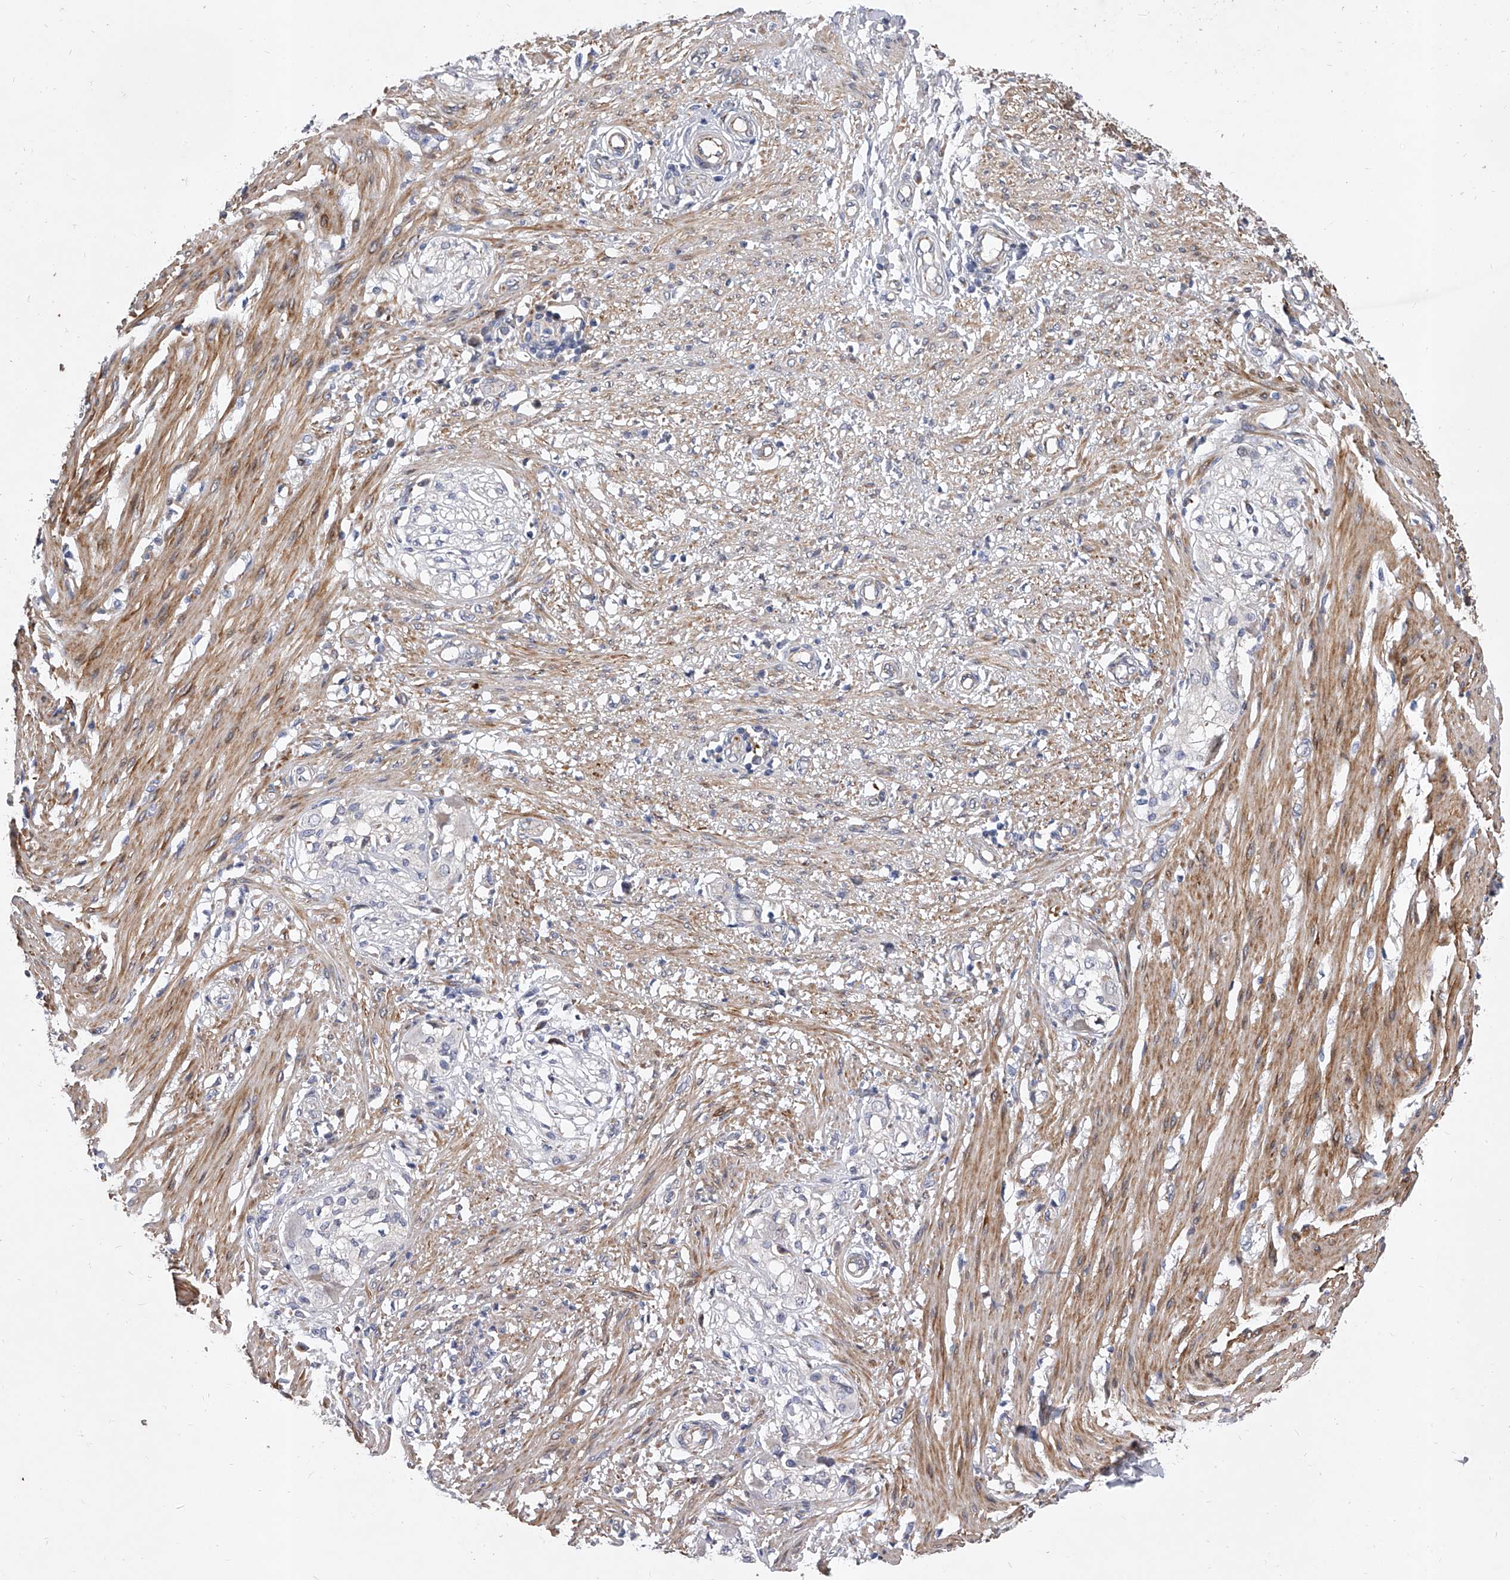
{"staining": {"intensity": "strong", "quantity": "25%-75%", "location": "cytoplasmic/membranous"}, "tissue": "smooth muscle", "cell_type": "Smooth muscle cells", "image_type": "normal", "snomed": [{"axis": "morphology", "description": "Normal tissue, NOS"}, {"axis": "morphology", "description": "Adenocarcinoma, NOS"}, {"axis": "topography", "description": "Colon"}, {"axis": "topography", "description": "Peripheral nerve tissue"}], "caption": "Brown immunohistochemical staining in unremarkable human smooth muscle reveals strong cytoplasmic/membranous positivity in about 25%-75% of smooth muscle cells. The protein of interest is shown in brown color, while the nuclei are stained blue.", "gene": "ENSG00000250424", "patient": {"sex": "male", "age": 14}}